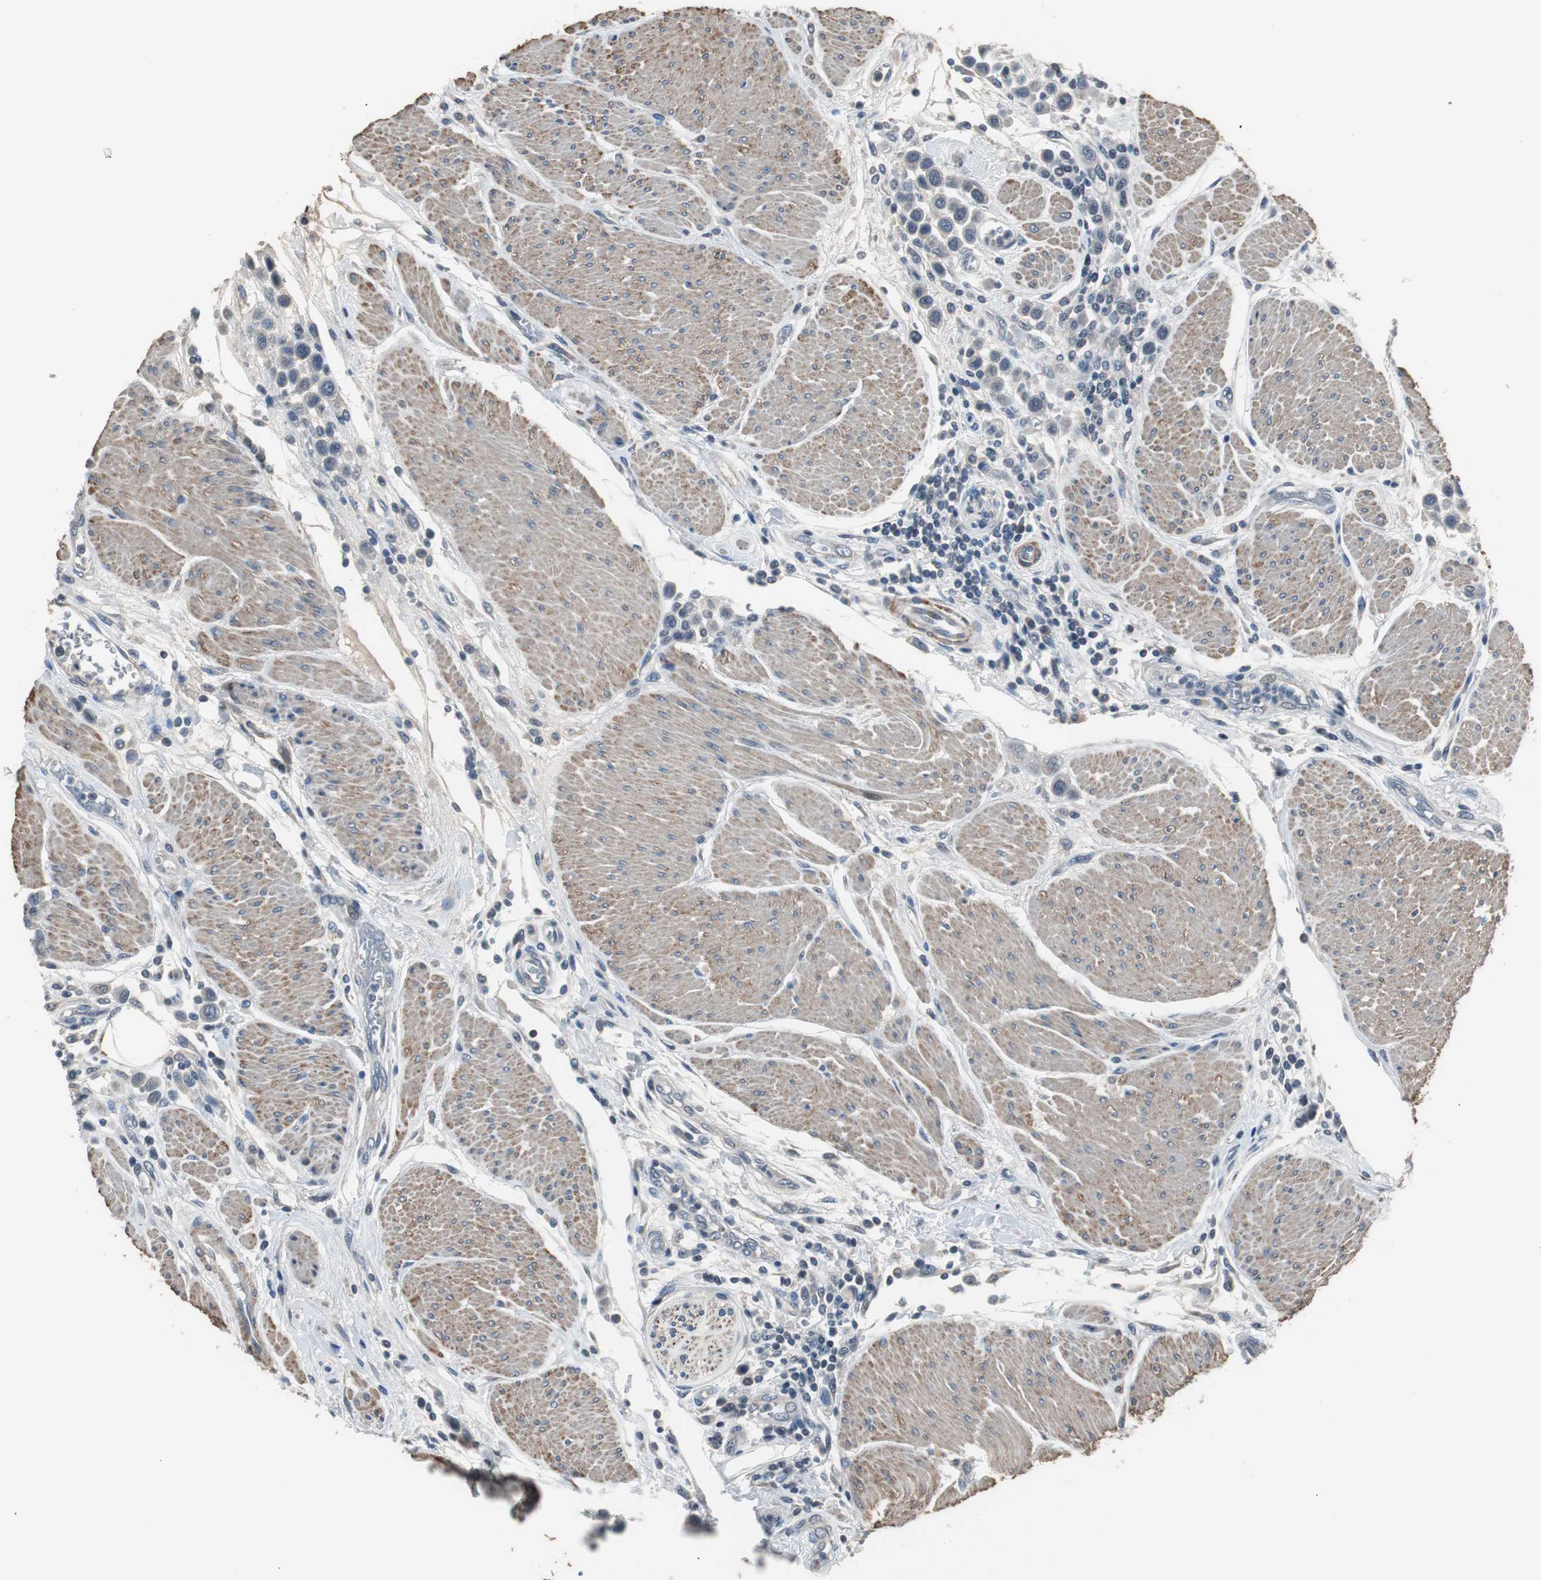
{"staining": {"intensity": "weak", "quantity": "<25%", "location": "cytoplasmic/membranous"}, "tissue": "urothelial cancer", "cell_type": "Tumor cells", "image_type": "cancer", "snomed": [{"axis": "morphology", "description": "Urothelial carcinoma, High grade"}, {"axis": "topography", "description": "Urinary bladder"}], "caption": "An IHC histopathology image of high-grade urothelial carcinoma is shown. There is no staining in tumor cells of high-grade urothelial carcinoma.", "gene": "PCYT1B", "patient": {"sex": "male", "age": 50}}